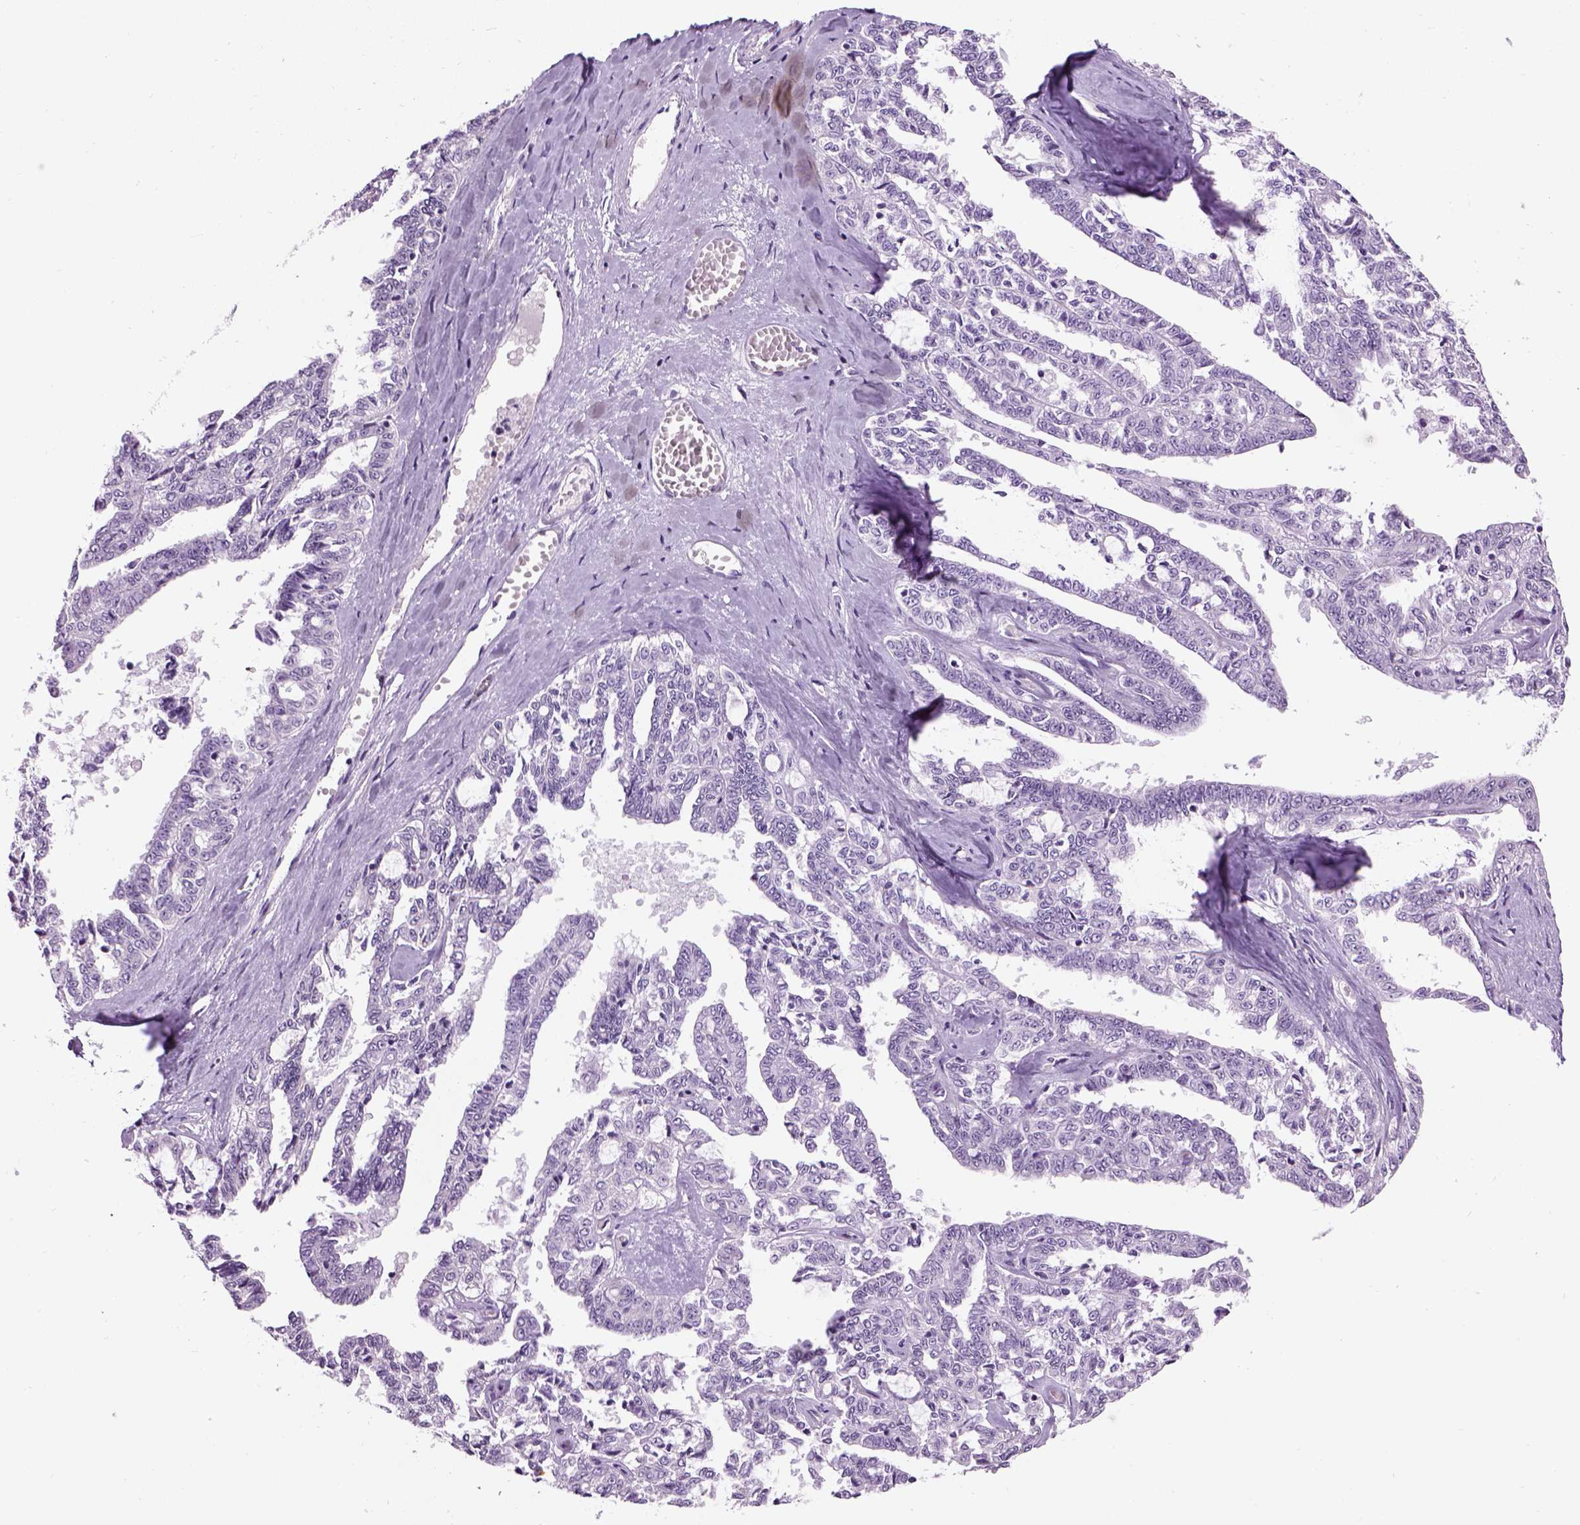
{"staining": {"intensity": "negative", "quantity": "none", "location": "none"}, "tissue": "ovarian cancer", "cell_type": "Tumor cells", "image_type": "cancer", "snomed": [{"axis": "morphology", "description": "Cystadenocarcinoma, serous, NOS"}, {"axis": "topography", "description": "Ovary"}], "caption": "The photomicrograph demonstrates no significant positivity in tumor cells of serous cystadenocarcinoma (ovarian).", "gene": "GABRB2", "patient": {"sex": "female", "age": 71}}